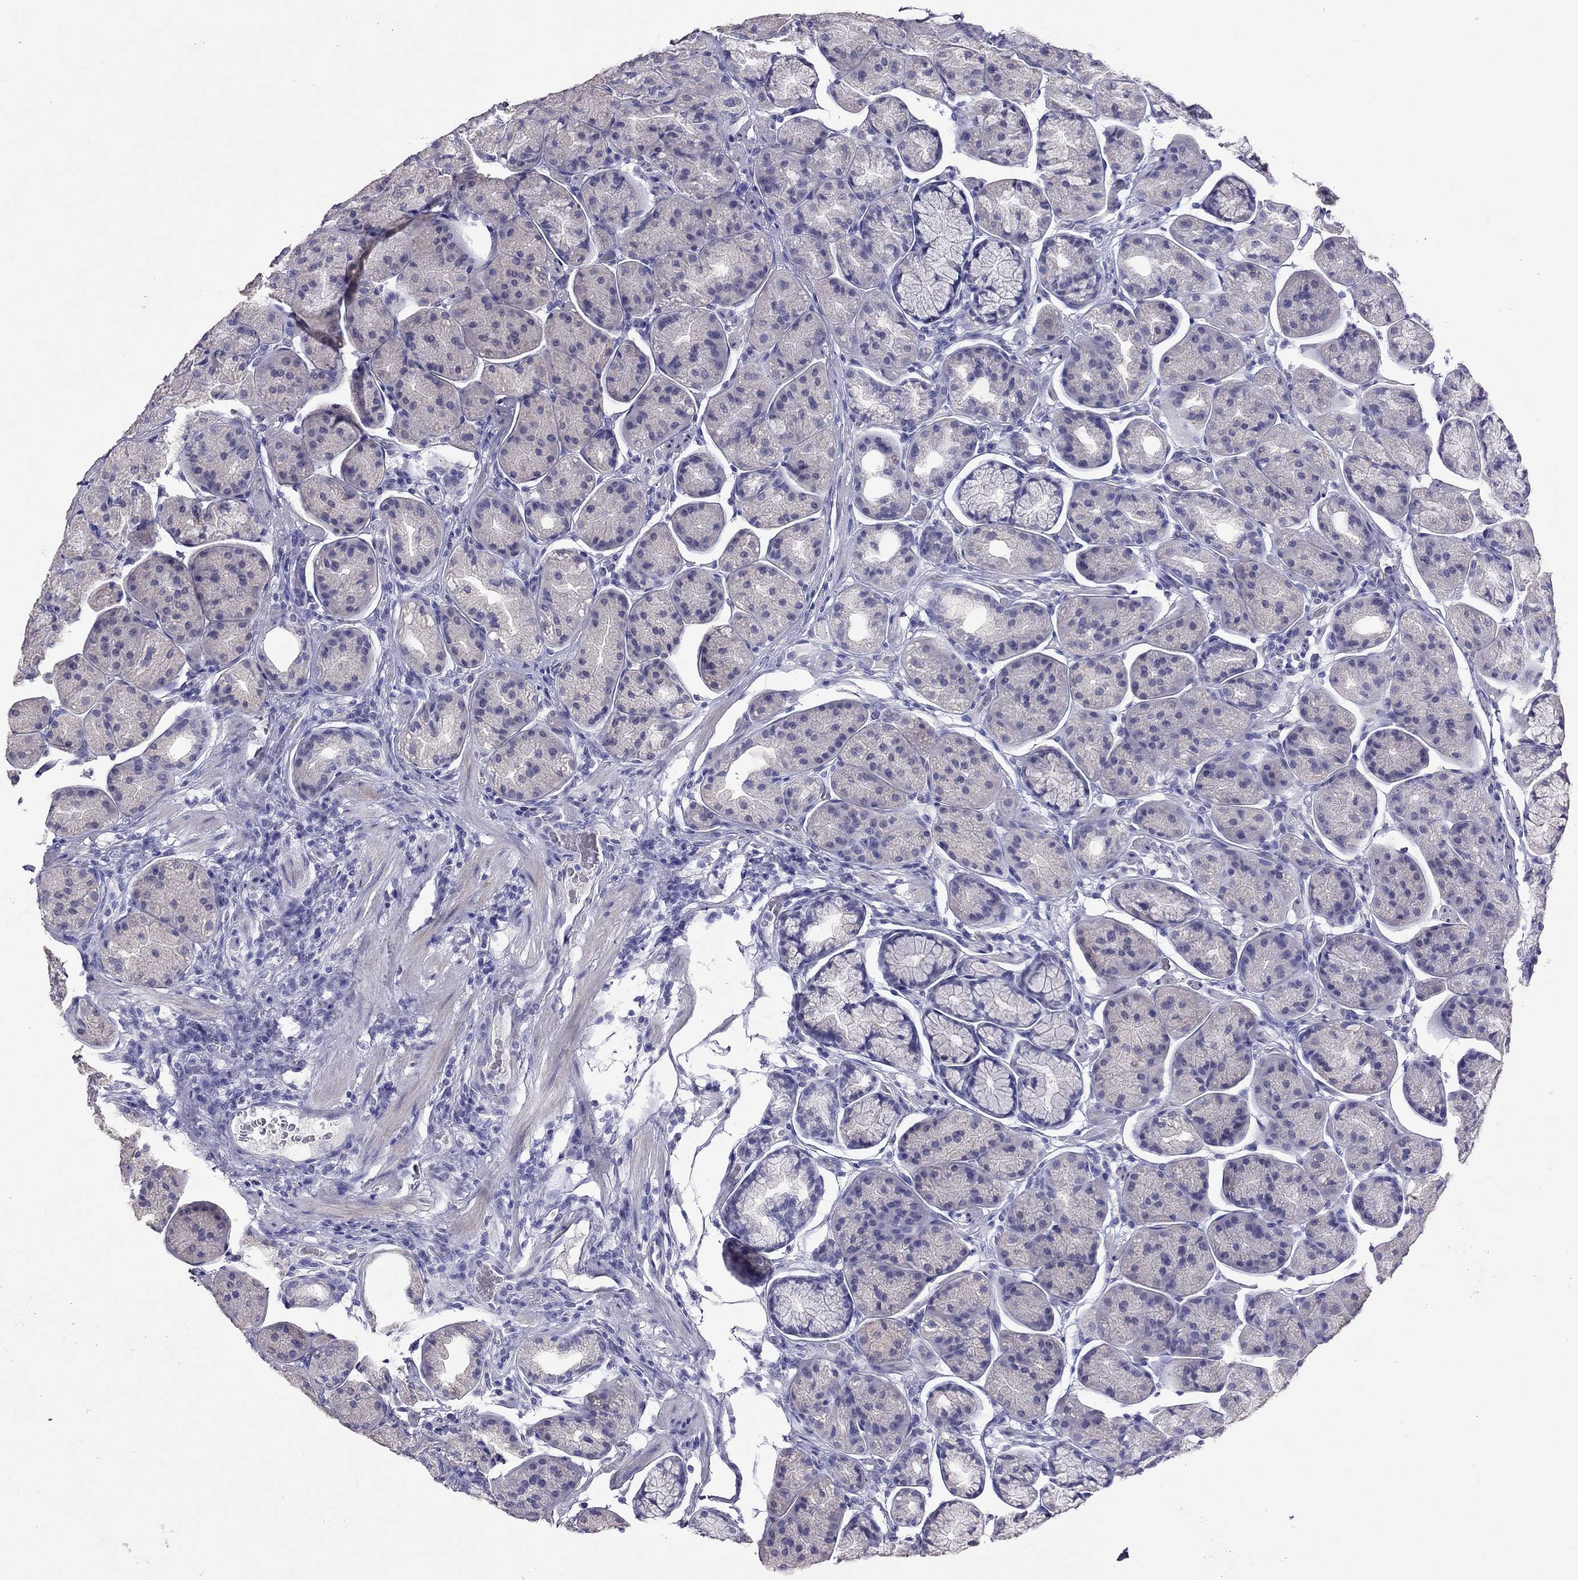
{"staining": {"intensity": "negative", "quantity": "none", "location": "none"}, "tissue": "stomach", "cell_type": "Glandular cells", "image_type": "normal", "snomed": [{"axis": "morphology", "description": "Normal tissue, NOS"}, {"axis": "morphology", "description": "Adenocarcinoma, NOS"}, {"axis": "morphology", "description": "Adenocarcinoma, High grade"}, {"axis": "topography", "description": "Stomach, upper"}, {"axis": "topography", "description": "Stomach"}], "caption": "DAB (3,3'-diaminobenzidine) immunohistochemical staining of benign stomach displays no significant expression in glandular cells.", "gene": "PSMB11", "patient": {"sex": "female", "age": 65}}